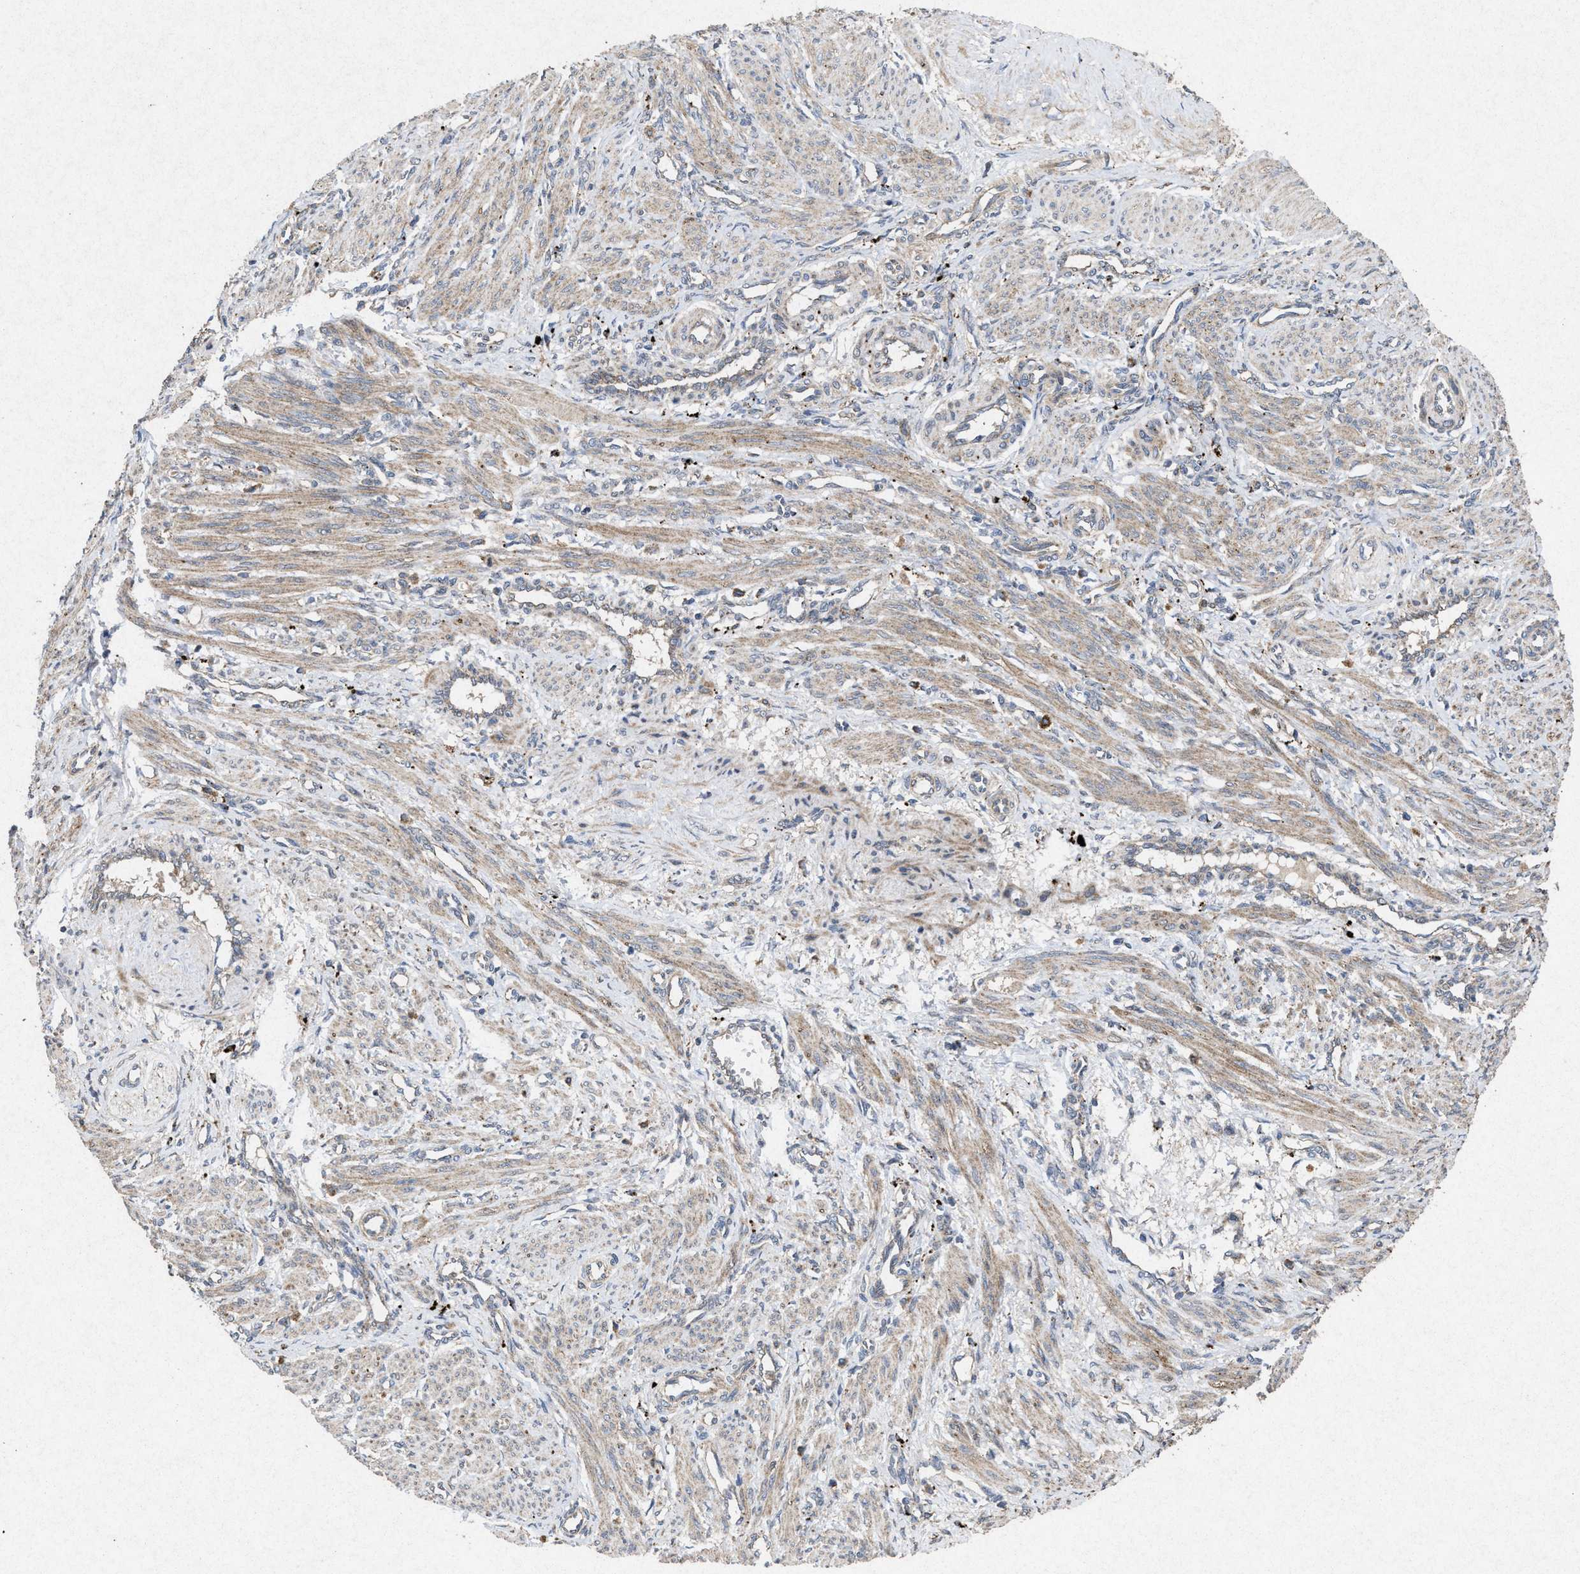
{"staining": {"intensity": "moderate", "quantity": "25%-75%", "location": "cytoplasmic/membranous"}, "tissue": "smooth muscle", "cell_type": "Smooth muscle cells", "image_type": "normal", "snomed": [{"axis": "morphology", "description": "Normal tissue, NOS"}, {"axis": "topography", "description": "Endometrium"}], "caption": "A photomicrograph showing moderate cytoplasmic/membranous positivity in about 25%-75% of smooth muscle cells in unremarkable smooth muscle, as visualized by brown immunohistochemical staining.", "gene": "MSI2", "patient": {"sex": "female", "age": 33}}